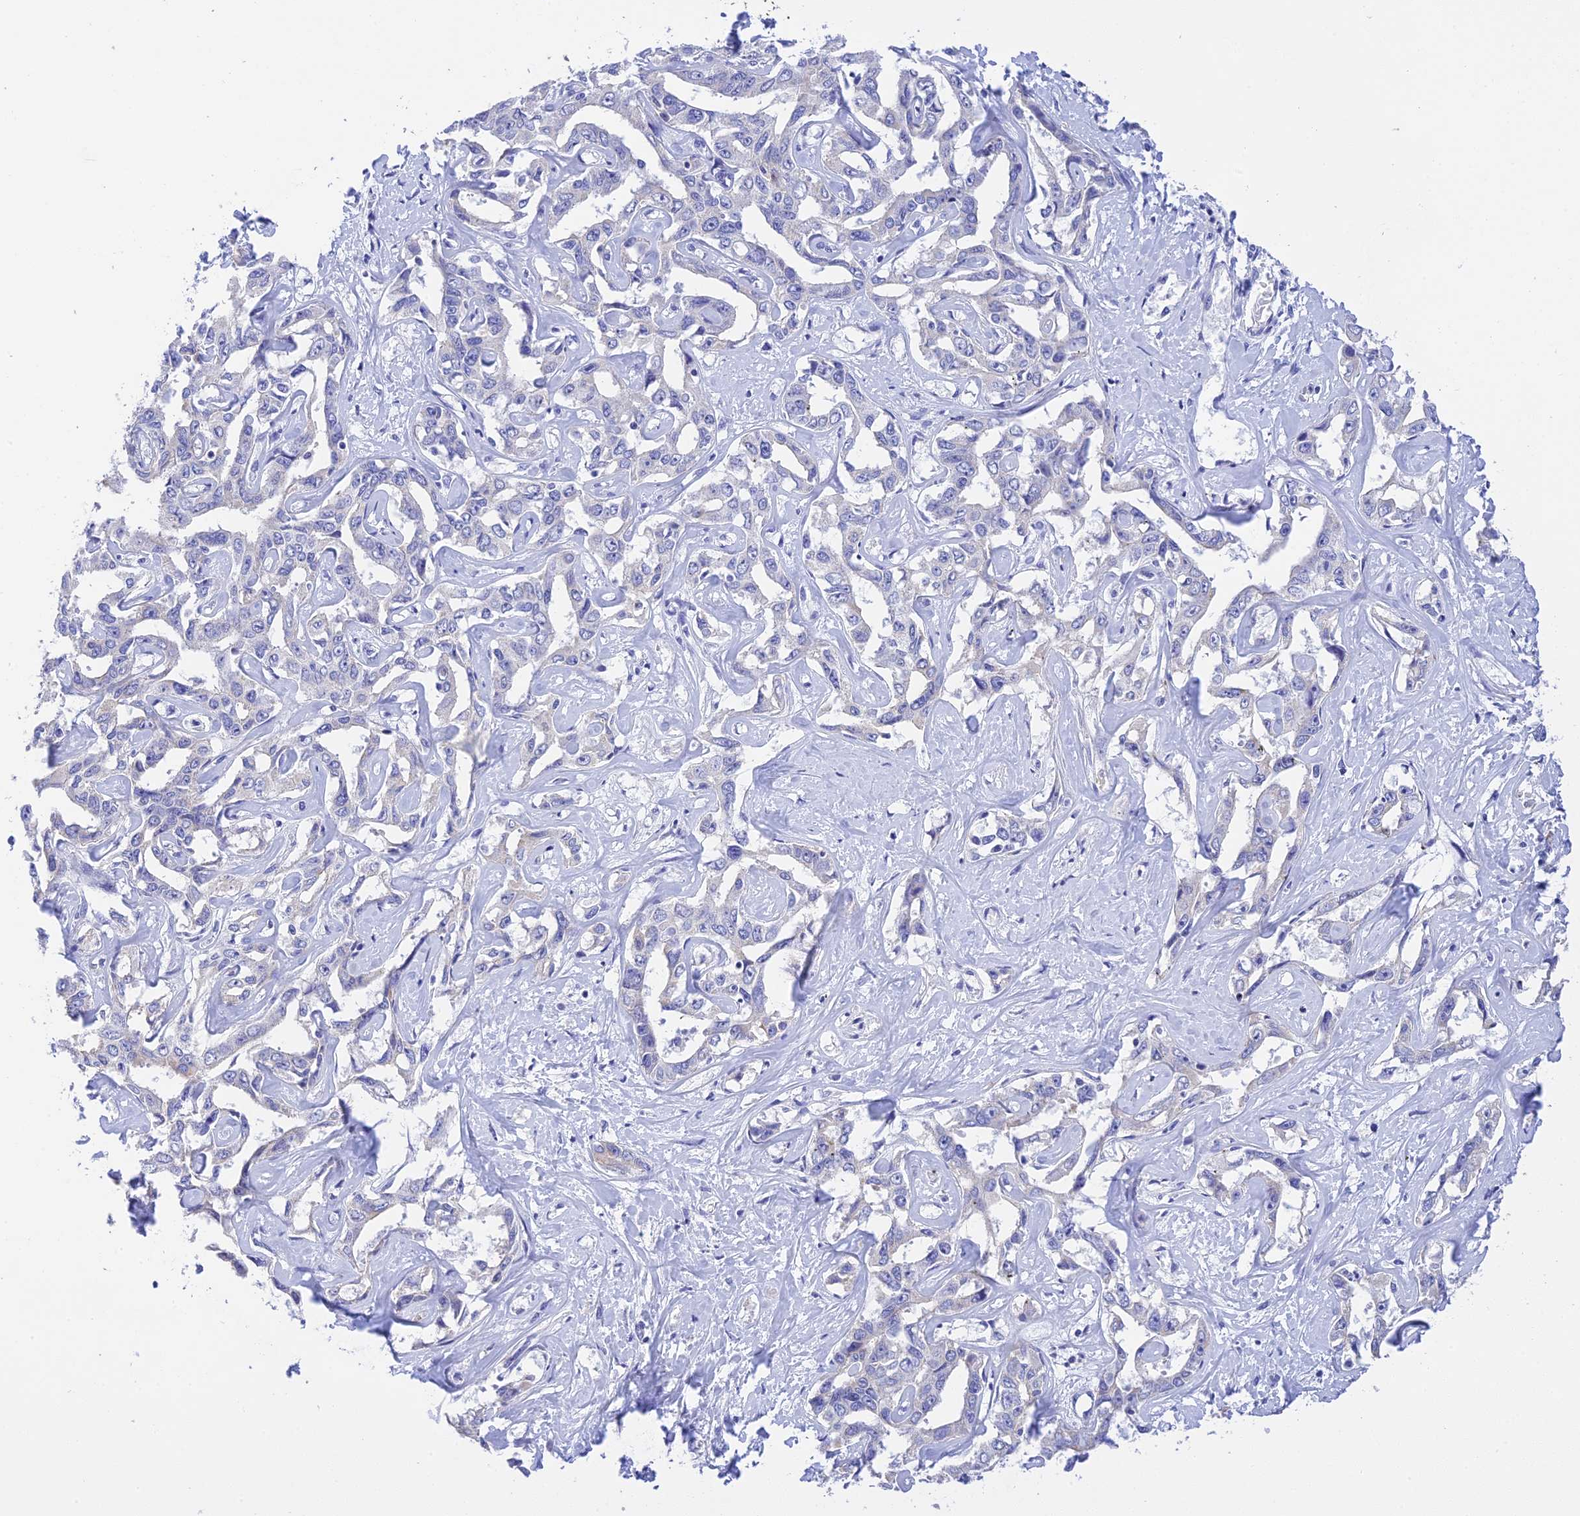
{"staining": {"intensity": "negative", "quantity": "none", "location": "none"}, "tissue": "liver cancer", "cell_type": "Tumor cells", "image_type": "cancer", "snomed": [{"axis": "morphology", "description": "Cholangiocarcinoma"}, {"axis": "topography", "description": "Liver"}], "caption": "An immunohistochemistry micrograph of cholangiocarcinoma (liver) is shown. There is no staining in tumor cells of cholangiocarcinoma (liver).", "gene": "MS4A5", "patient": {"sex": "male", "age": 59}}